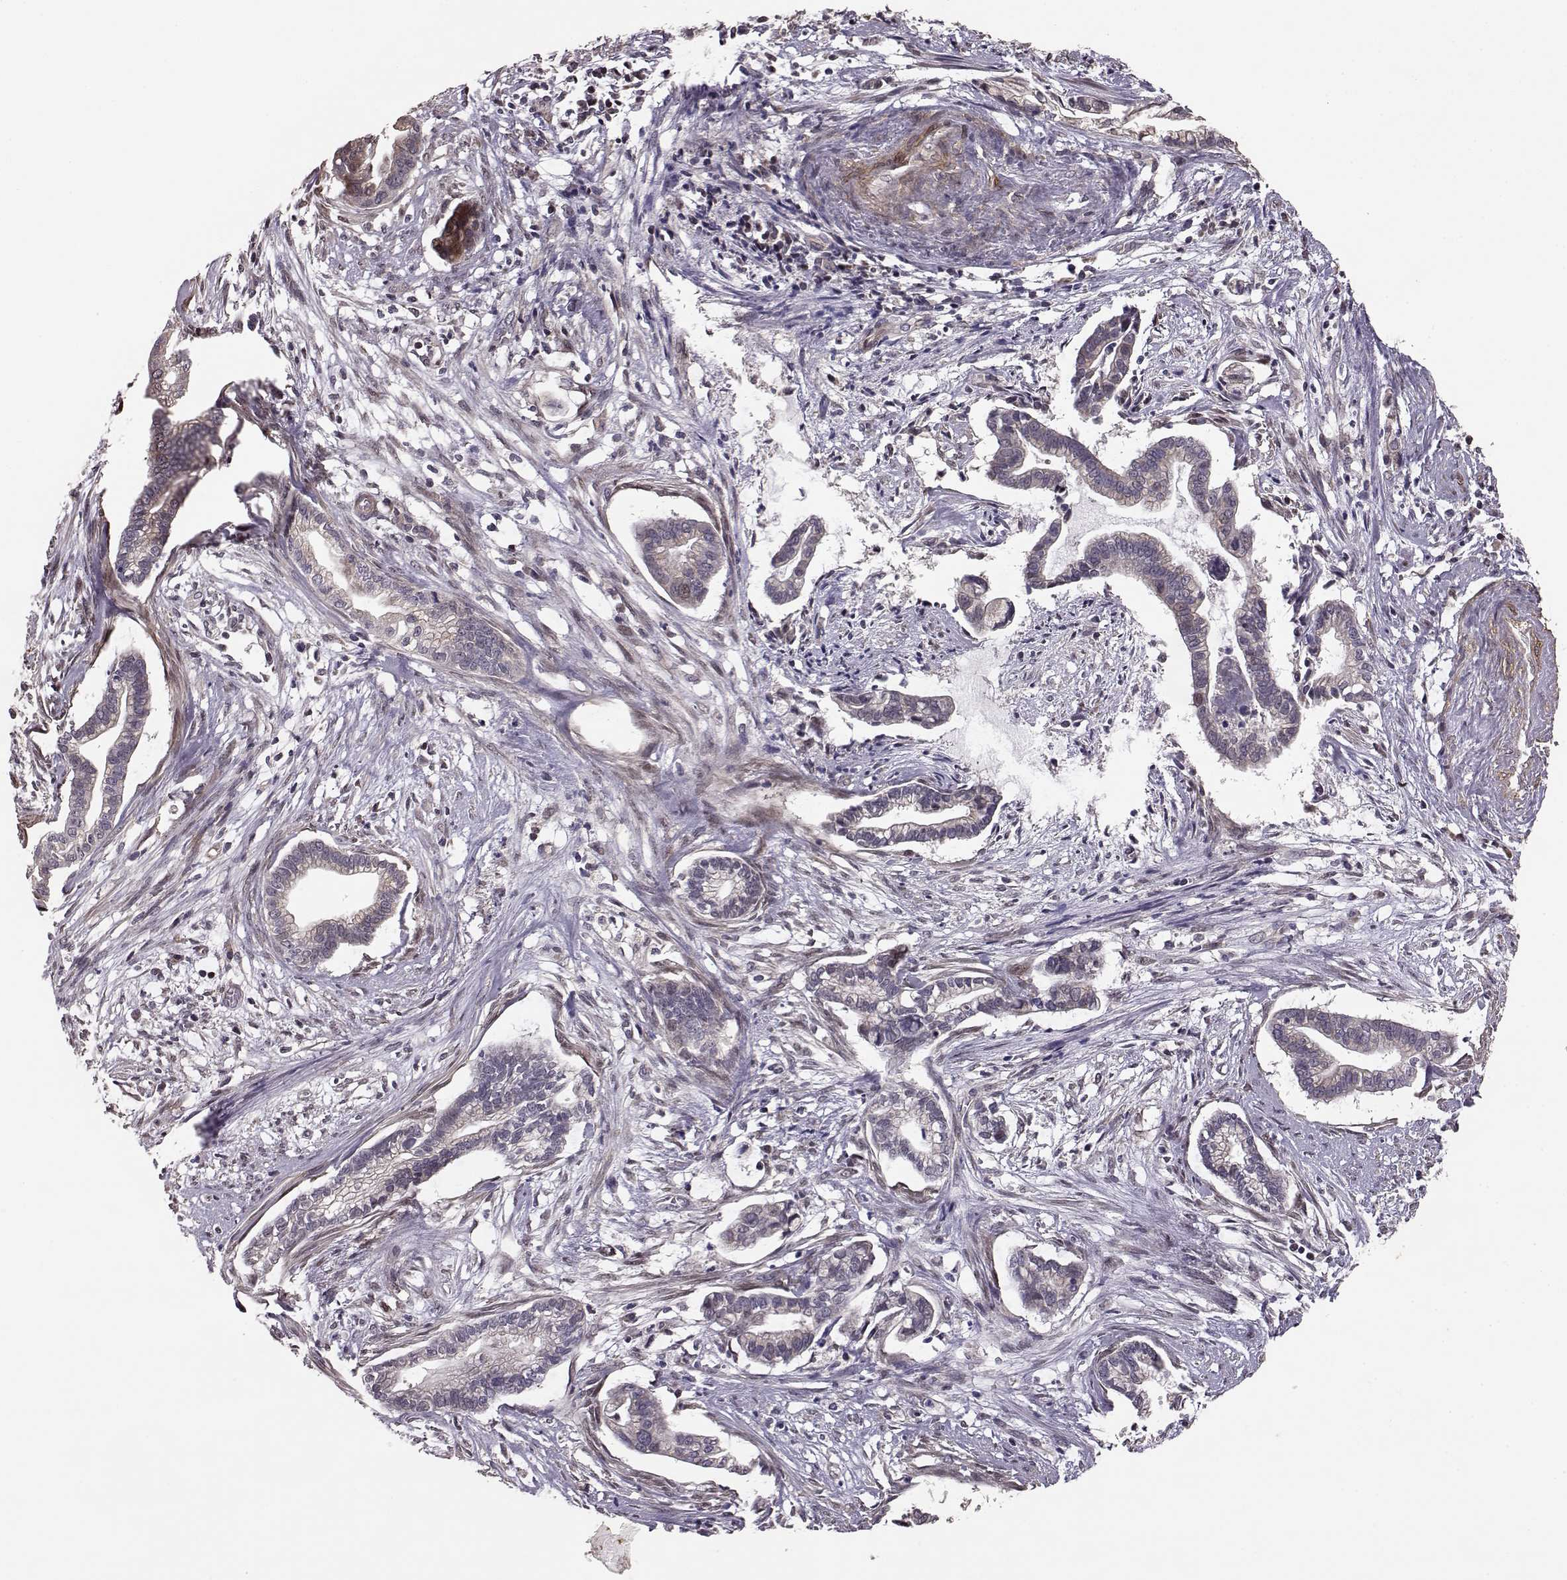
{"staining": {"intensity": "negative", "quantity": "none", "location": "none"}, "tissue": "cervical cancer", "cell_type": "Tumor cells", "image_type": "cancer", "snomed": [{"axis": "morphology", "description": "Adenocarcinoma, NOS"}, {"axis": "topography", "description": "Cervix"}], "caption": "The immunohistochemistry micrograph has no significant positivity in tumor cells of cervical cancer tissue.", "gene": "BACH2", "patient": {"sex": "female", "age": 62}}